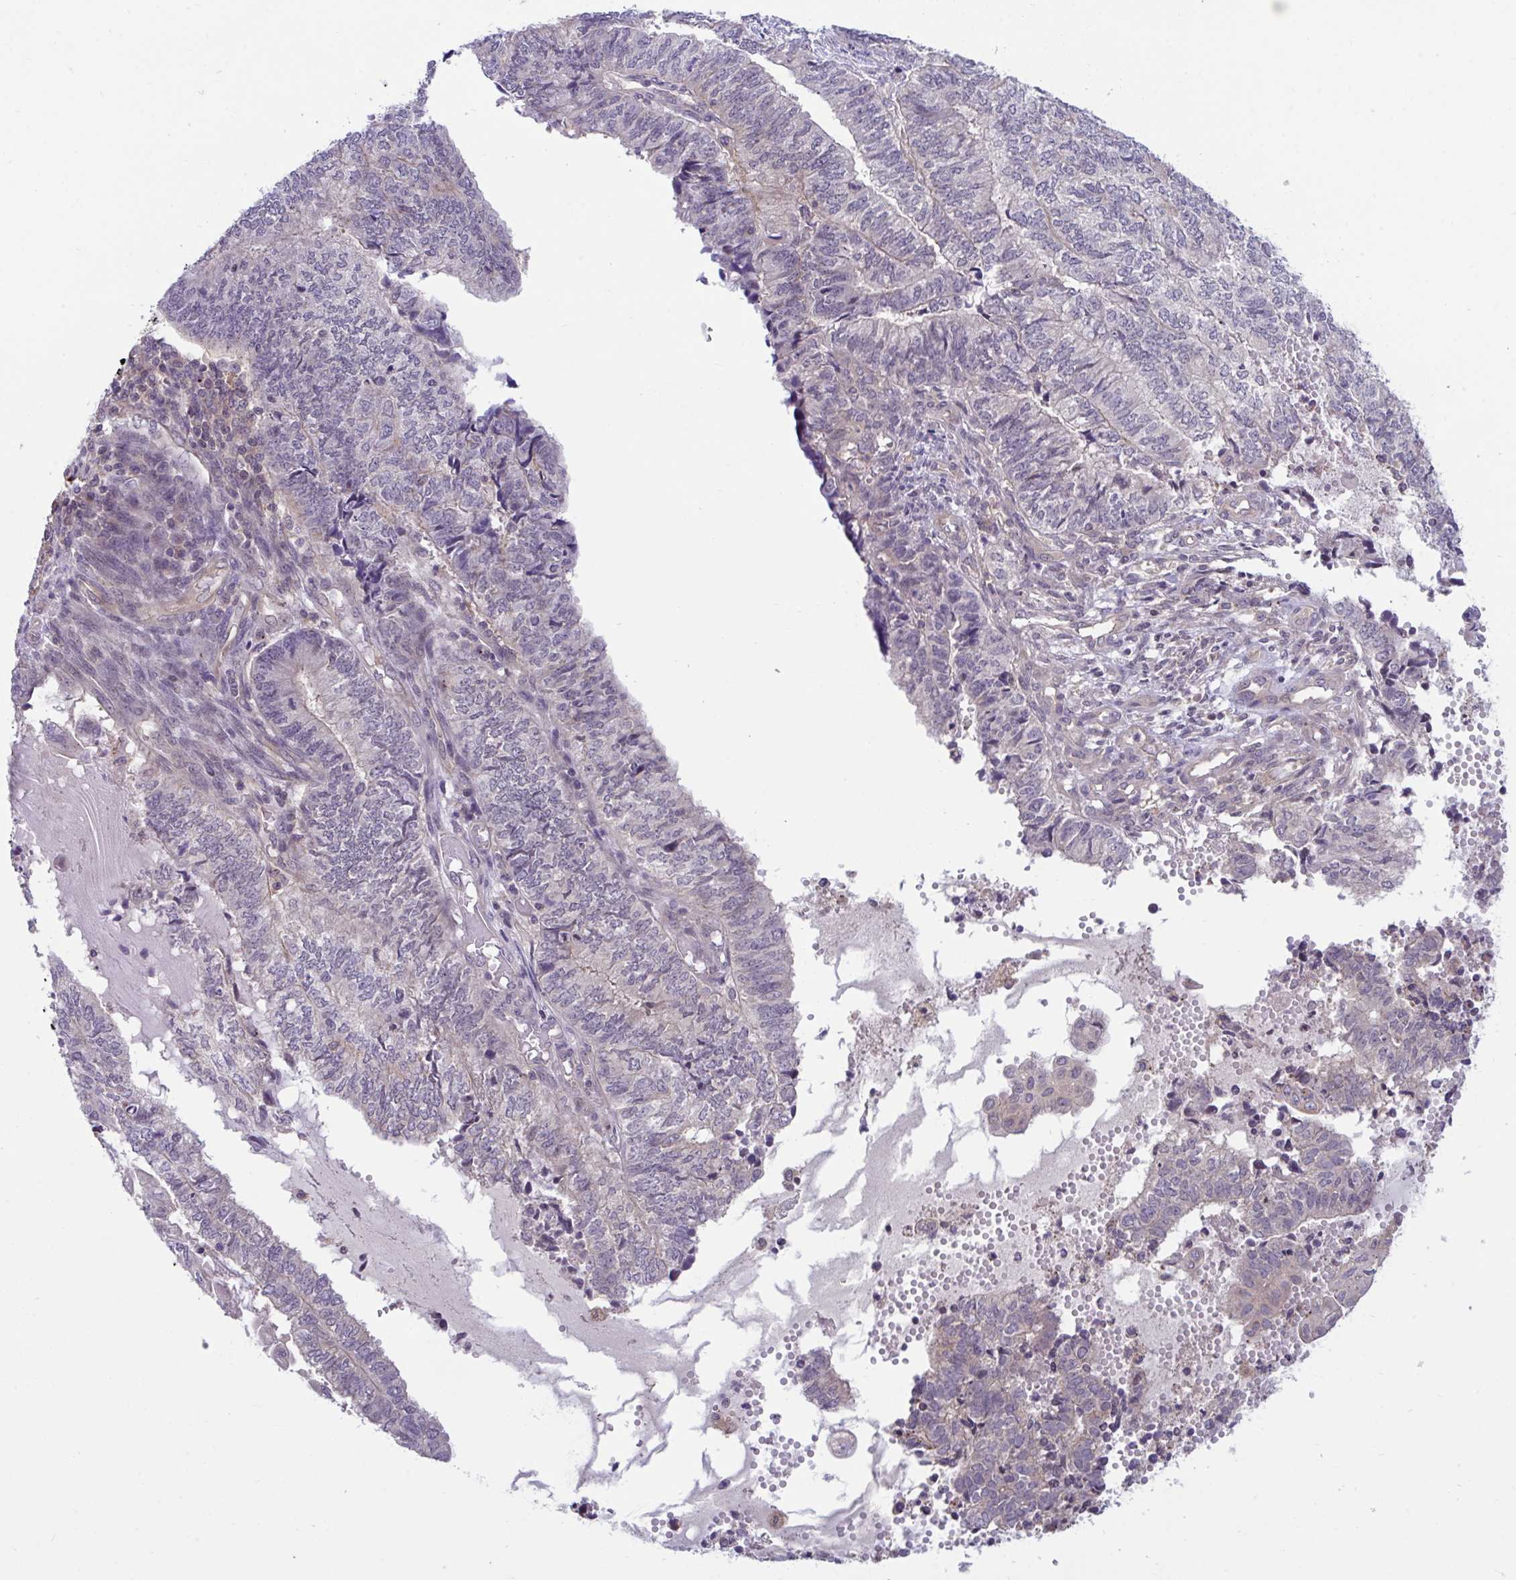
{"staining": {"intensity": "weak", "quantity": "25%-75%", "location": "cytoplasmic/membranous"}, "tissue": "endometrial cancer", "cell_type": "Tumor cells", "image_type": "cancer", "snomed": [{"axis": "morphology", "description": "Adenocarcinoma, NOS"}, {"axis": "topography", "description": "Uterus"}, {"axis": "topography", "description": "Endometrium"}], "caption": "This image demonstrates IHC staining of human endometrial cancer (adenocarcinoma), with low weak cytoplasmic/membranous expression in about 25%-75% of tumor cells.", "gene": "IST1", "patient": {"sex": "female", "age": 70}}